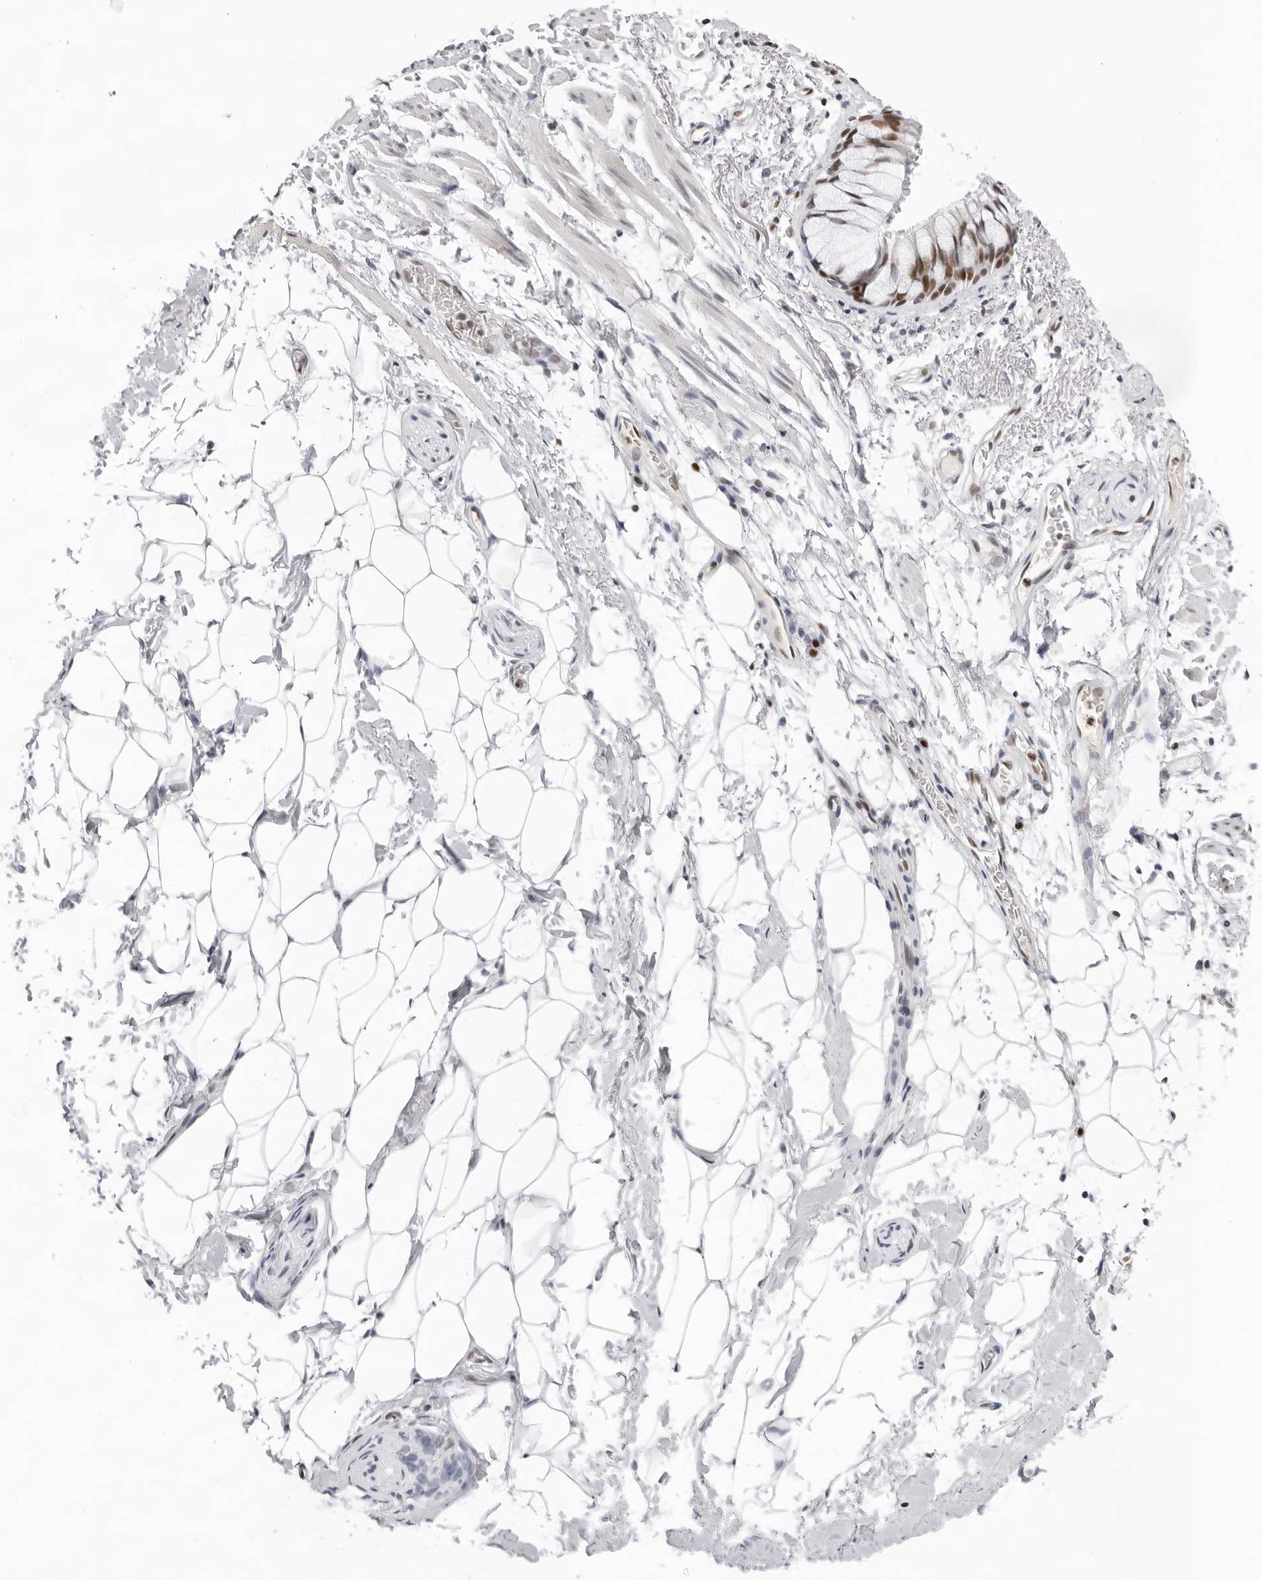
{"staining": {"intensity": "negative", "quantity": "none", "location": "none"}, "tissue": "adipose tissue", "cell_type": "Adipocytes", "image_type": "normal", "snomed": [{"axis": "morphology", "description": "Normal tissue, NOS"}, {"axis": "topography", "description": "Cartilage tissue"}, {"axis": "topography", "description": "Bronchus"}], "caption": "Photomicrograph shows no significant protein expression in adipocytes of benign adipose tissue. Brightfield microscopy of immunohistochemistry (IHC) stained with DAB (brown) and hematoxylin (blue), captured at high magnification.", "gene": "OGG1", "patient": {"sex": "female", "age": 73}}